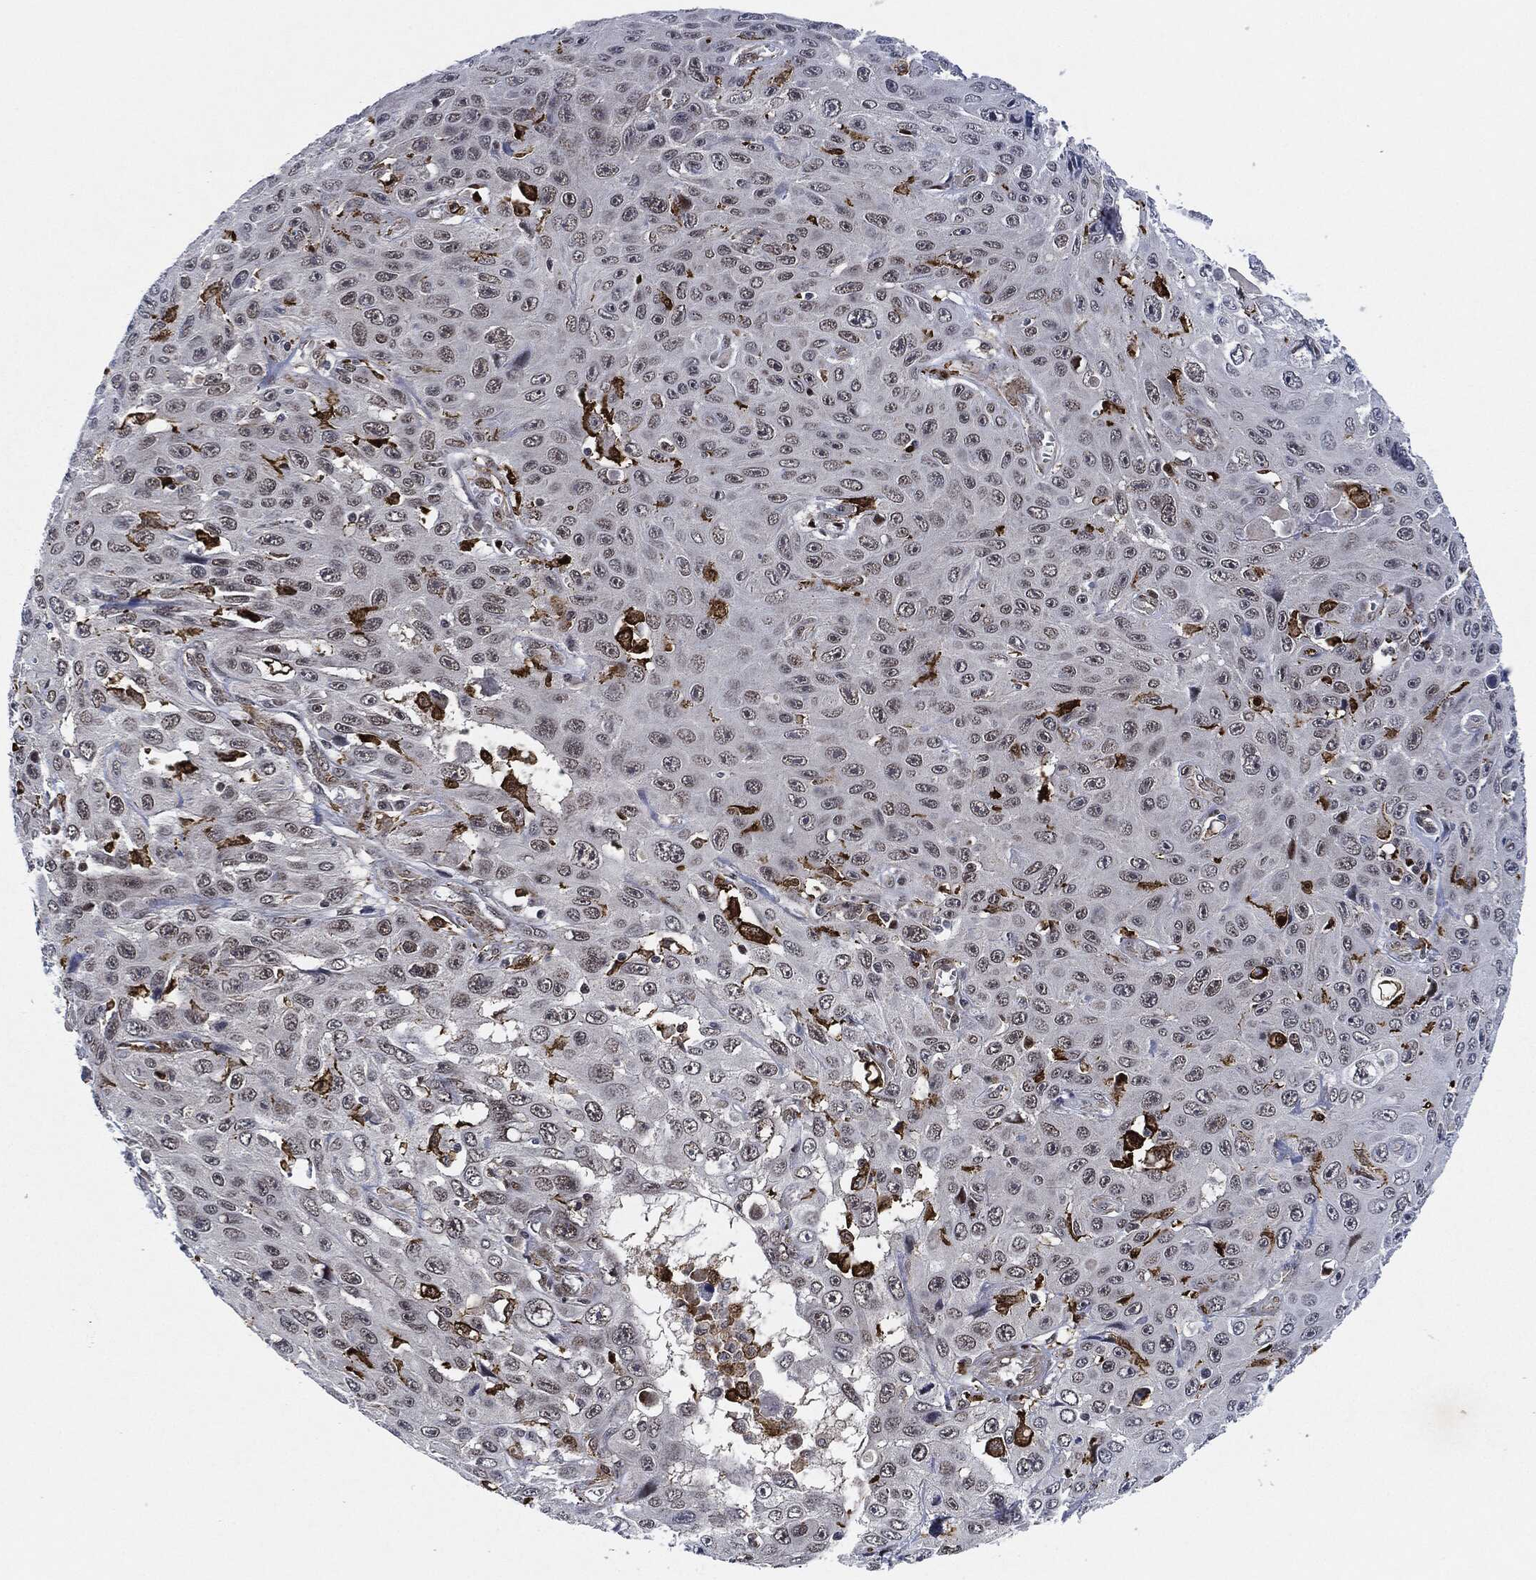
{"staining": {"intensity": "negative", "quantity": "none", "location": "none"}, "tissue": "skin cancer", "cell_type": "Tumor cells", "image_type": "cancer", "snomed": [{"axis": "morphology", "description": "Squamous cell carcinoma, NOS"}, {"axis": "topography", "description": "Skin"}], "caption": "Tumor cells show no significant protein positivity in skin squamous cell carcinoma. (Brightfield microscopy of DAB immunohistochemistry (IHC) at high magnification).", "gene": "NANOS3", "patient": {"sex": "male", "age": 82}}